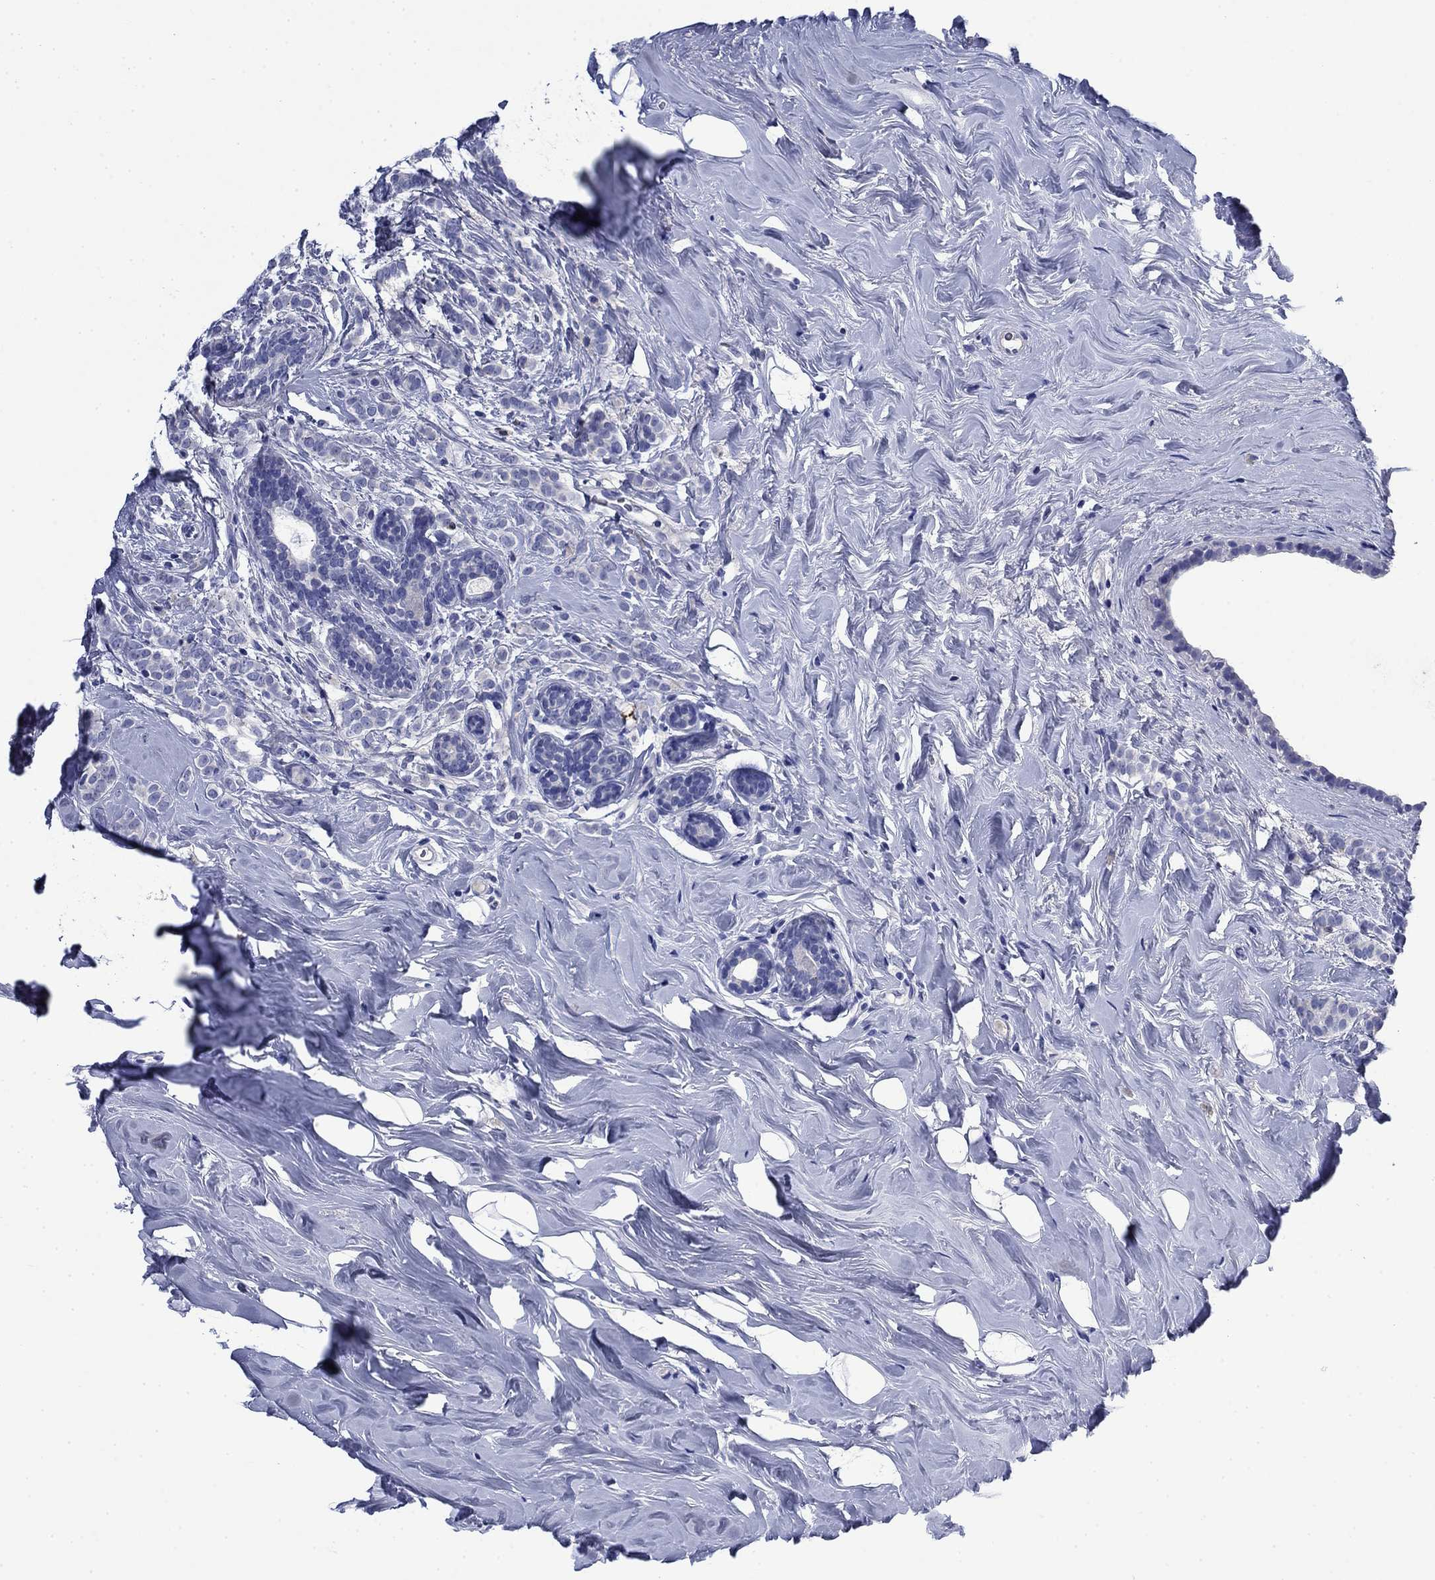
{"staining": {"intensity": "negative", "quantity": "none", "location": "none"}, "tissue": "breast cancer", "cell_type": "Tumor cells", "image_type": "cancer", "snomed": [{"axis": "morphology", "description": "Lobular carcinoma"}, {"axis": "topography", "description": "Breast"}], "caption": "This is an immunohistochemistry (IHC) image of human breast cancer. There is no positivity in tumor cells.", "gene": "TFR2", "patient": {"sex": "female", "age": 49}}